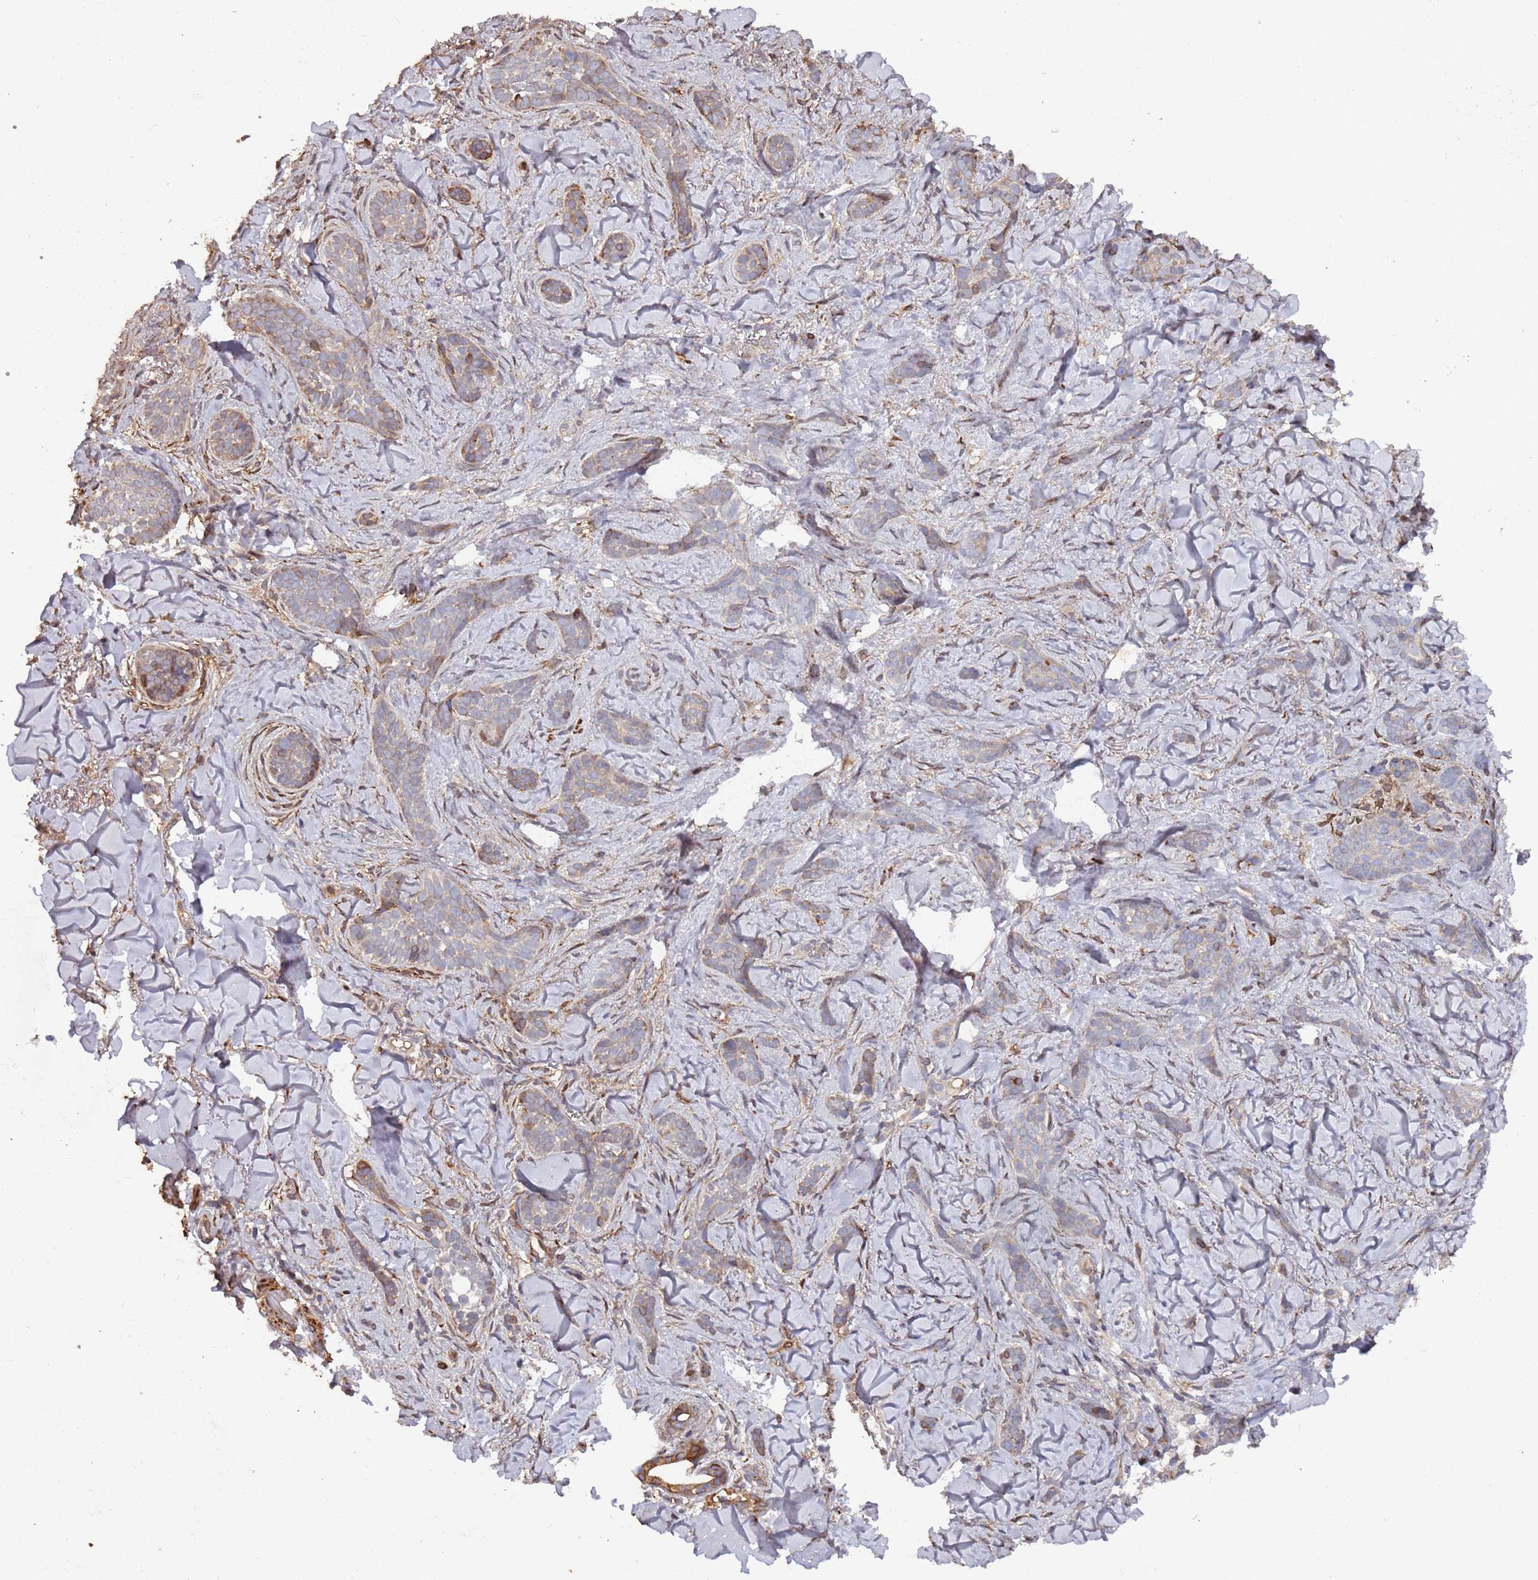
{"staining": {"intensity": "moderate", "quantity": "<25%", "location": "cytoplasmic/membranous"}, "tissue": "skin cancer", "cell_type": "Tumor cells", "image_type": "cancer", "snomed": [{"axis": "morphology", "description": "Basal cell carcinoma"}, {"axis": "topography", "description": "Skin"}], "caption": "Immunohistochemical staining of human skin basal cell carcinoma exhibits low levels of moderate cytoplasmic/membranous positivity in about <25% of tumor cells.", "gene": "LACC1", "patient": {"sex": "female", "age": 55}}